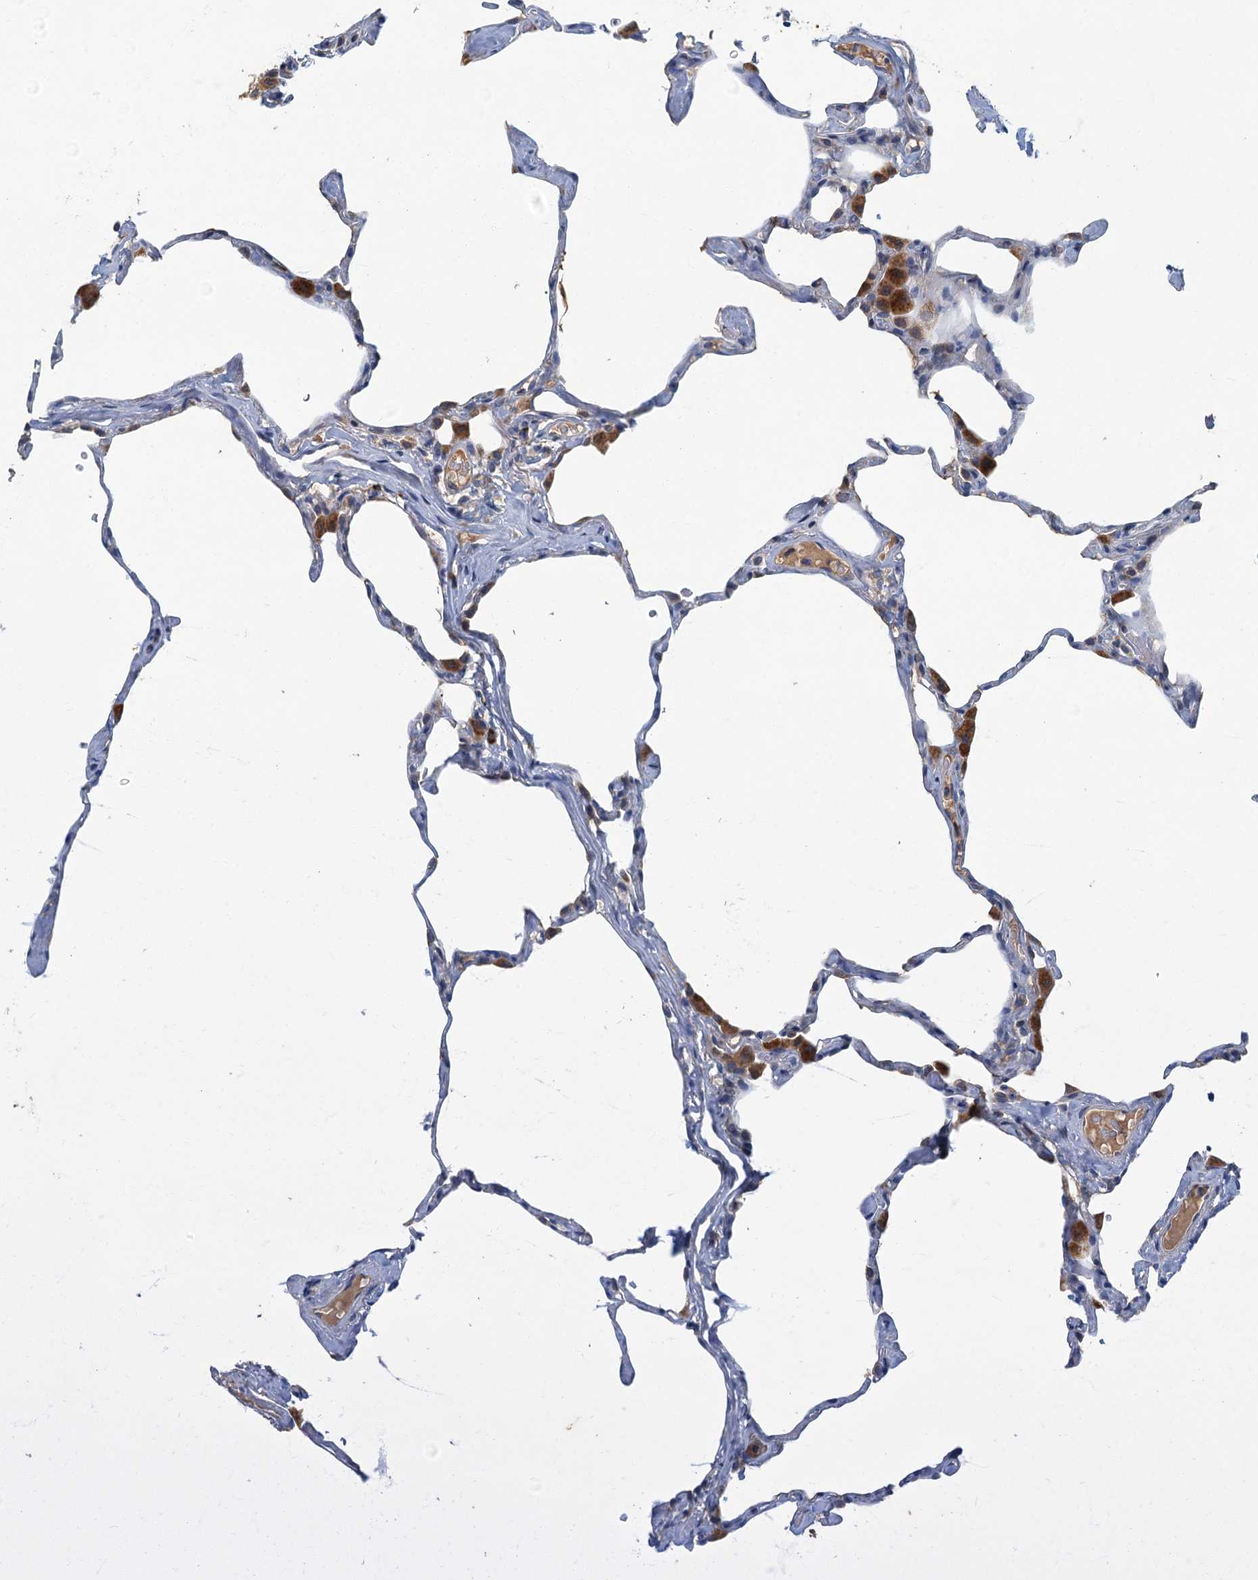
{"staining": {"intensity": "moderate", "quantity": "<25%", "location": "cytoplasmic/membranous"}, "tissue": "lung", "cell_type": "Alveolar cells", "image_type": "normal", "snomed": [{"axis": "morphology", "description": "Normal tissue, NOS"}, {"axis": "topography", "description": "Lung"}], "caption": "A photomicrograph of human lung stained for a protein demonstrates moderate cytoplasmic/membranous brown staining in alveolar cells. (brown staining indicates protein expression, while blue staining denotes nuclei).", "gene": "SPDYC", "patient": {"sex": "male", "age": 65}}